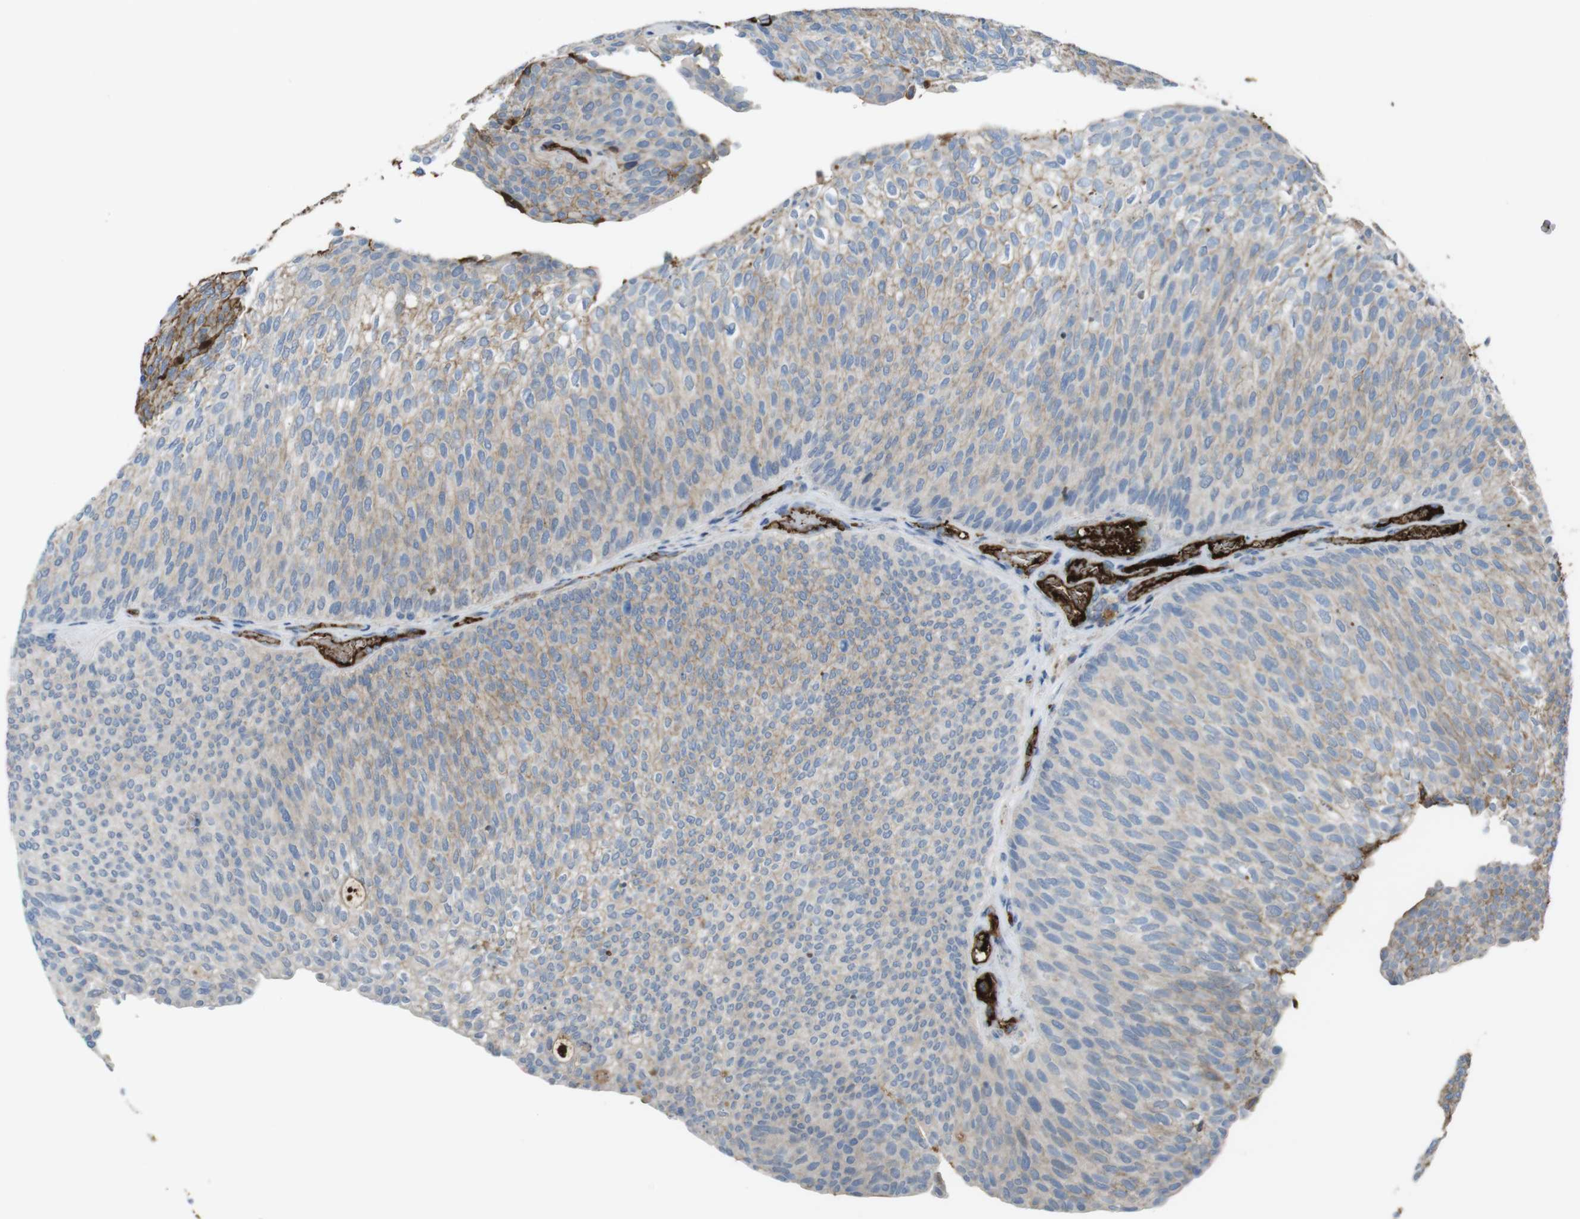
{"staining": {"intensity": "moderate", "quantity": "25%-75%", "location": "cytoplasmic/membranous"}, "tissue": "urothelial cancer", "cell_type": "Tumor cells", "image_type": "cancer", "snomed": [{"axis": "morphology", "description": "Urothelial carcinoma, Low grade"}, {"axis": "topography", "description": "Urinary bladder"}], "caption": "This is a micrograph of immunohistochemistry staining of low-grade urothelial carcinoma, which shows moderate positivity in the cytoplasmic/membranous of tumor cells.", "gene": "LTBP4", "patient": {"sex": "female", "age": 79}}